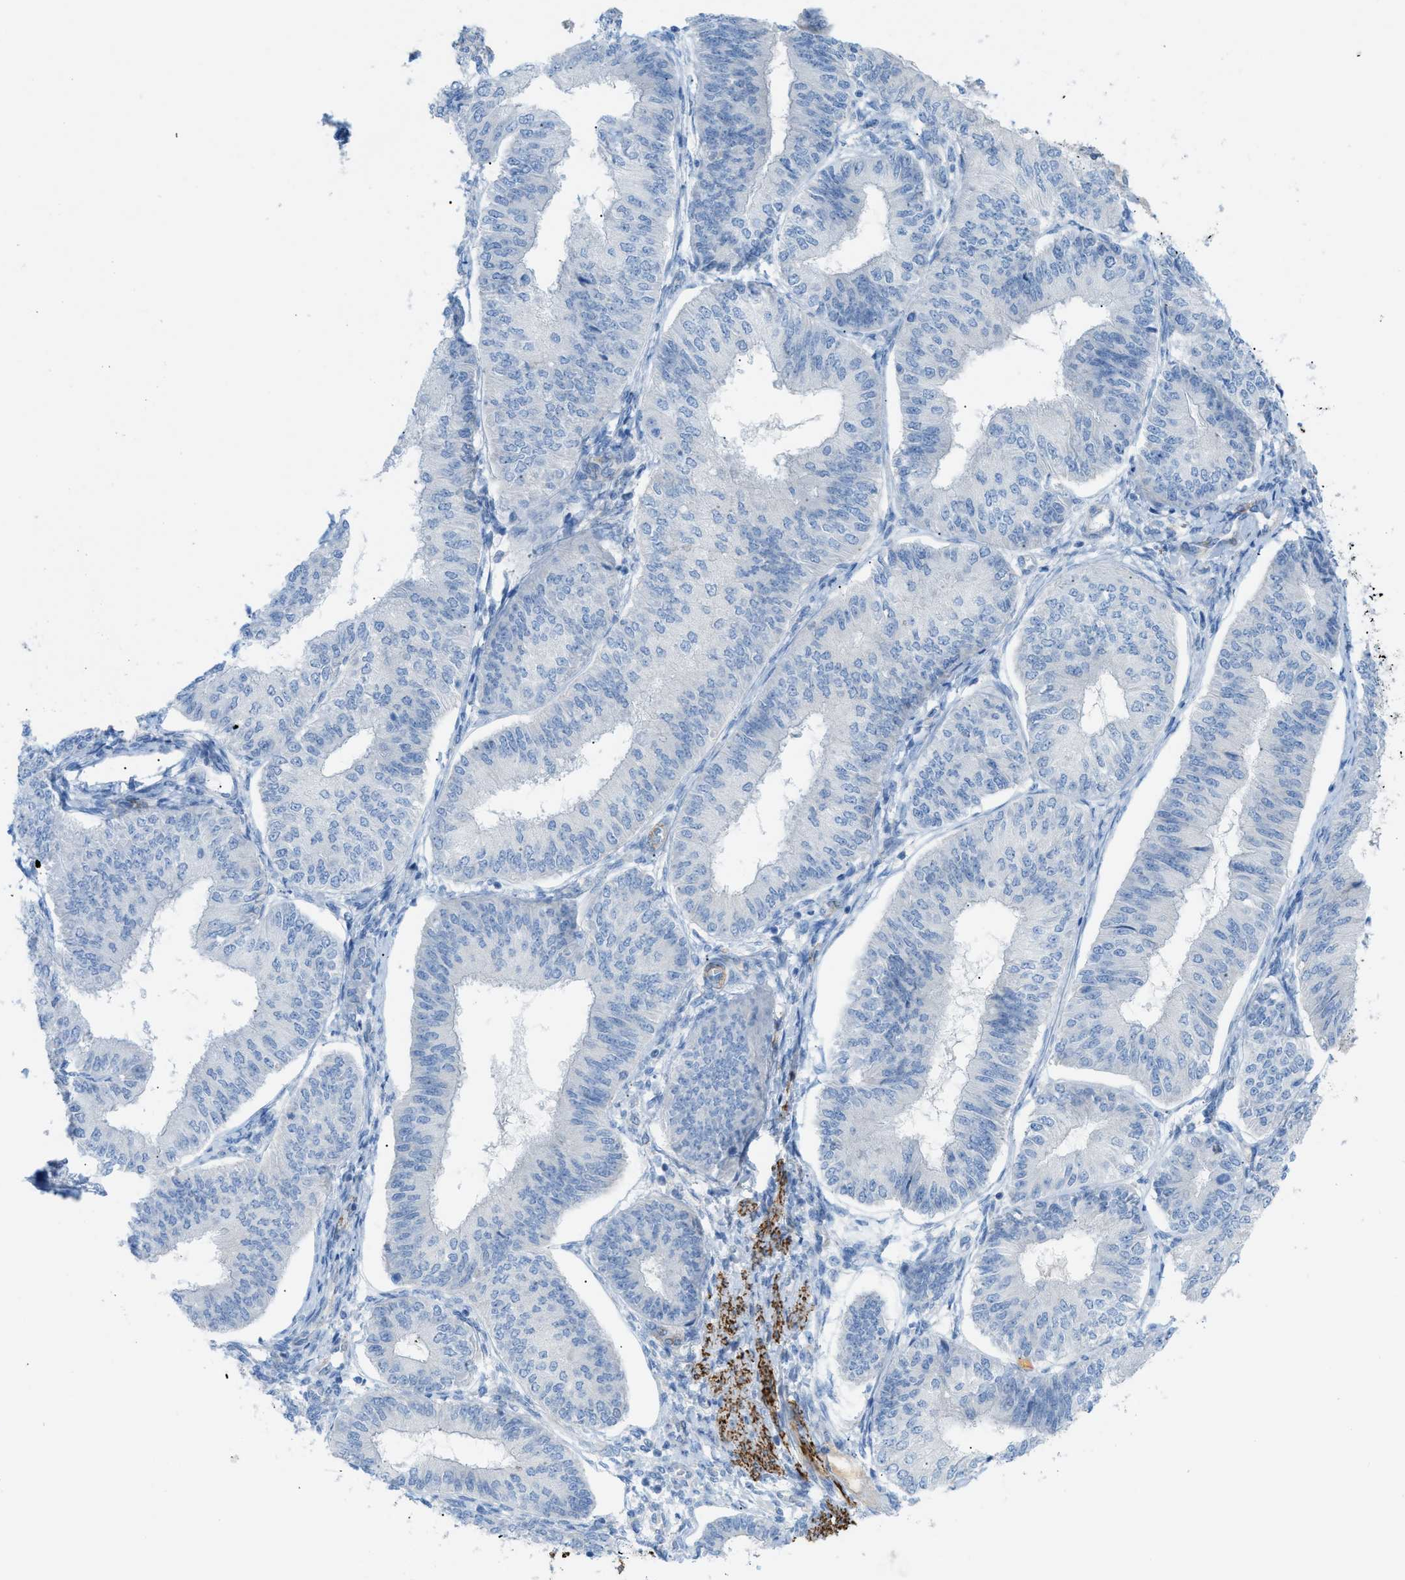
{"staining": {"intensity": "negative", "quantity": "none", "location": "none"}, "tissue": "endometrial cancer", "cell_type": "Tumor cells", "image_type": "cancer", "snomed": [{"axis": "morphology", "description": "Adenocarcinoma, NOS"}, {"axis": "topography", "description": "Endometrium"}], "caption": "A photomicrograph of human endometrial adenocarcinoma is negative for staining in tumor cells. (DAB (3,3'-diaminobenzidine) IHC, high magnification).", "gene": "MYH11", "patient": {"sex": "female", "age": 58}}